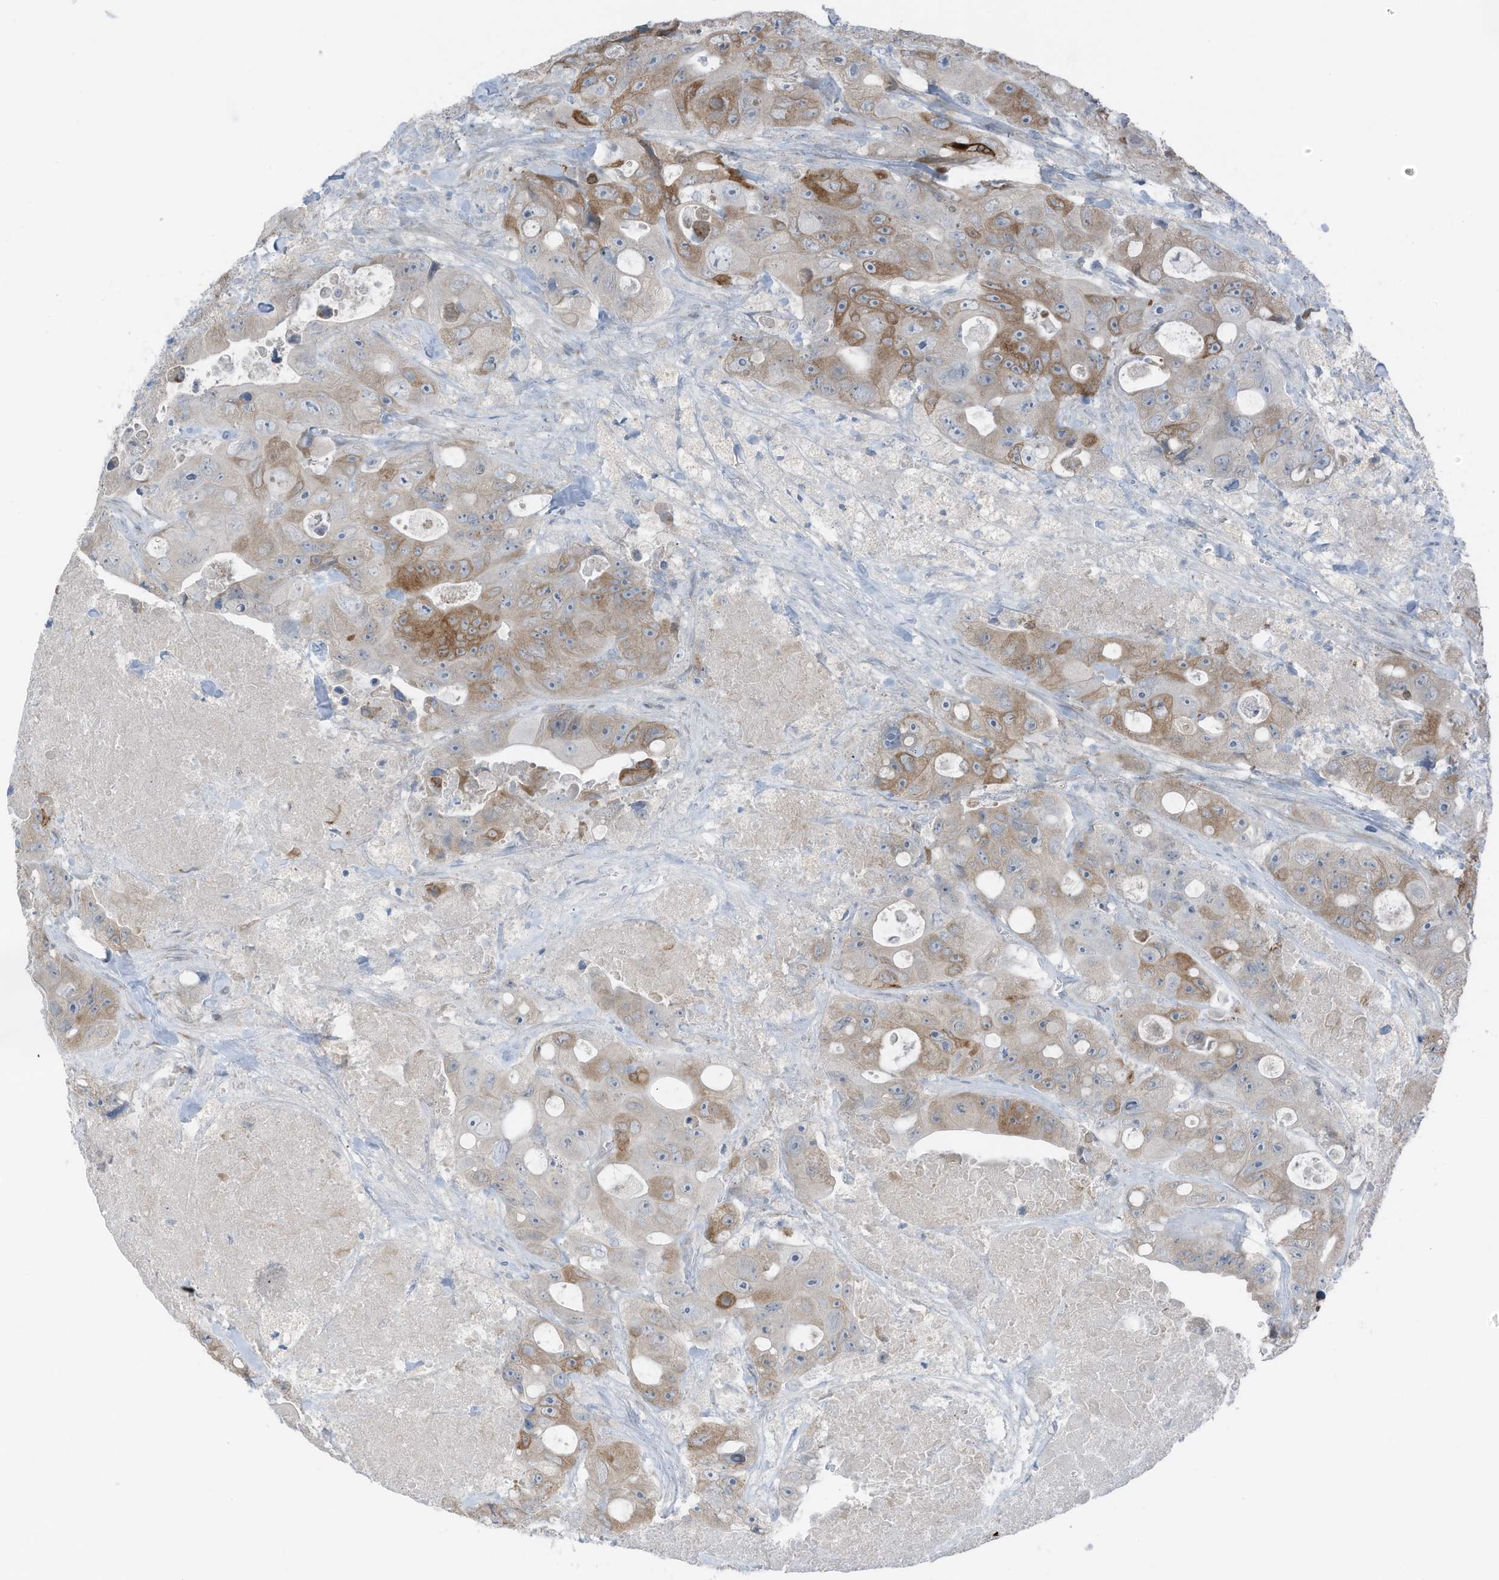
{"staining": {"intensity": "moderate", "quantity": "<25%", "location": "cytoplasmic/membranous"}, "tissue": "colorectal cancer", "cell_type": "Tumor cells", "image_type": "cancer", "snomed": [{"axis": "morphology", "description": "Adenocarcinoma, NOS"}, {"axis": "topography", "description": "Colon"}], "caption": "Tumor cells display moderate cytoplasmic/membranous expression in about <25% of cells in colorectal adenocarcinoma. (brown staining indicates protein expression, while blue staining denotes nuclei).", "gene": "ARHGEF33", "patient": {"sex": "female", "age": 46}}